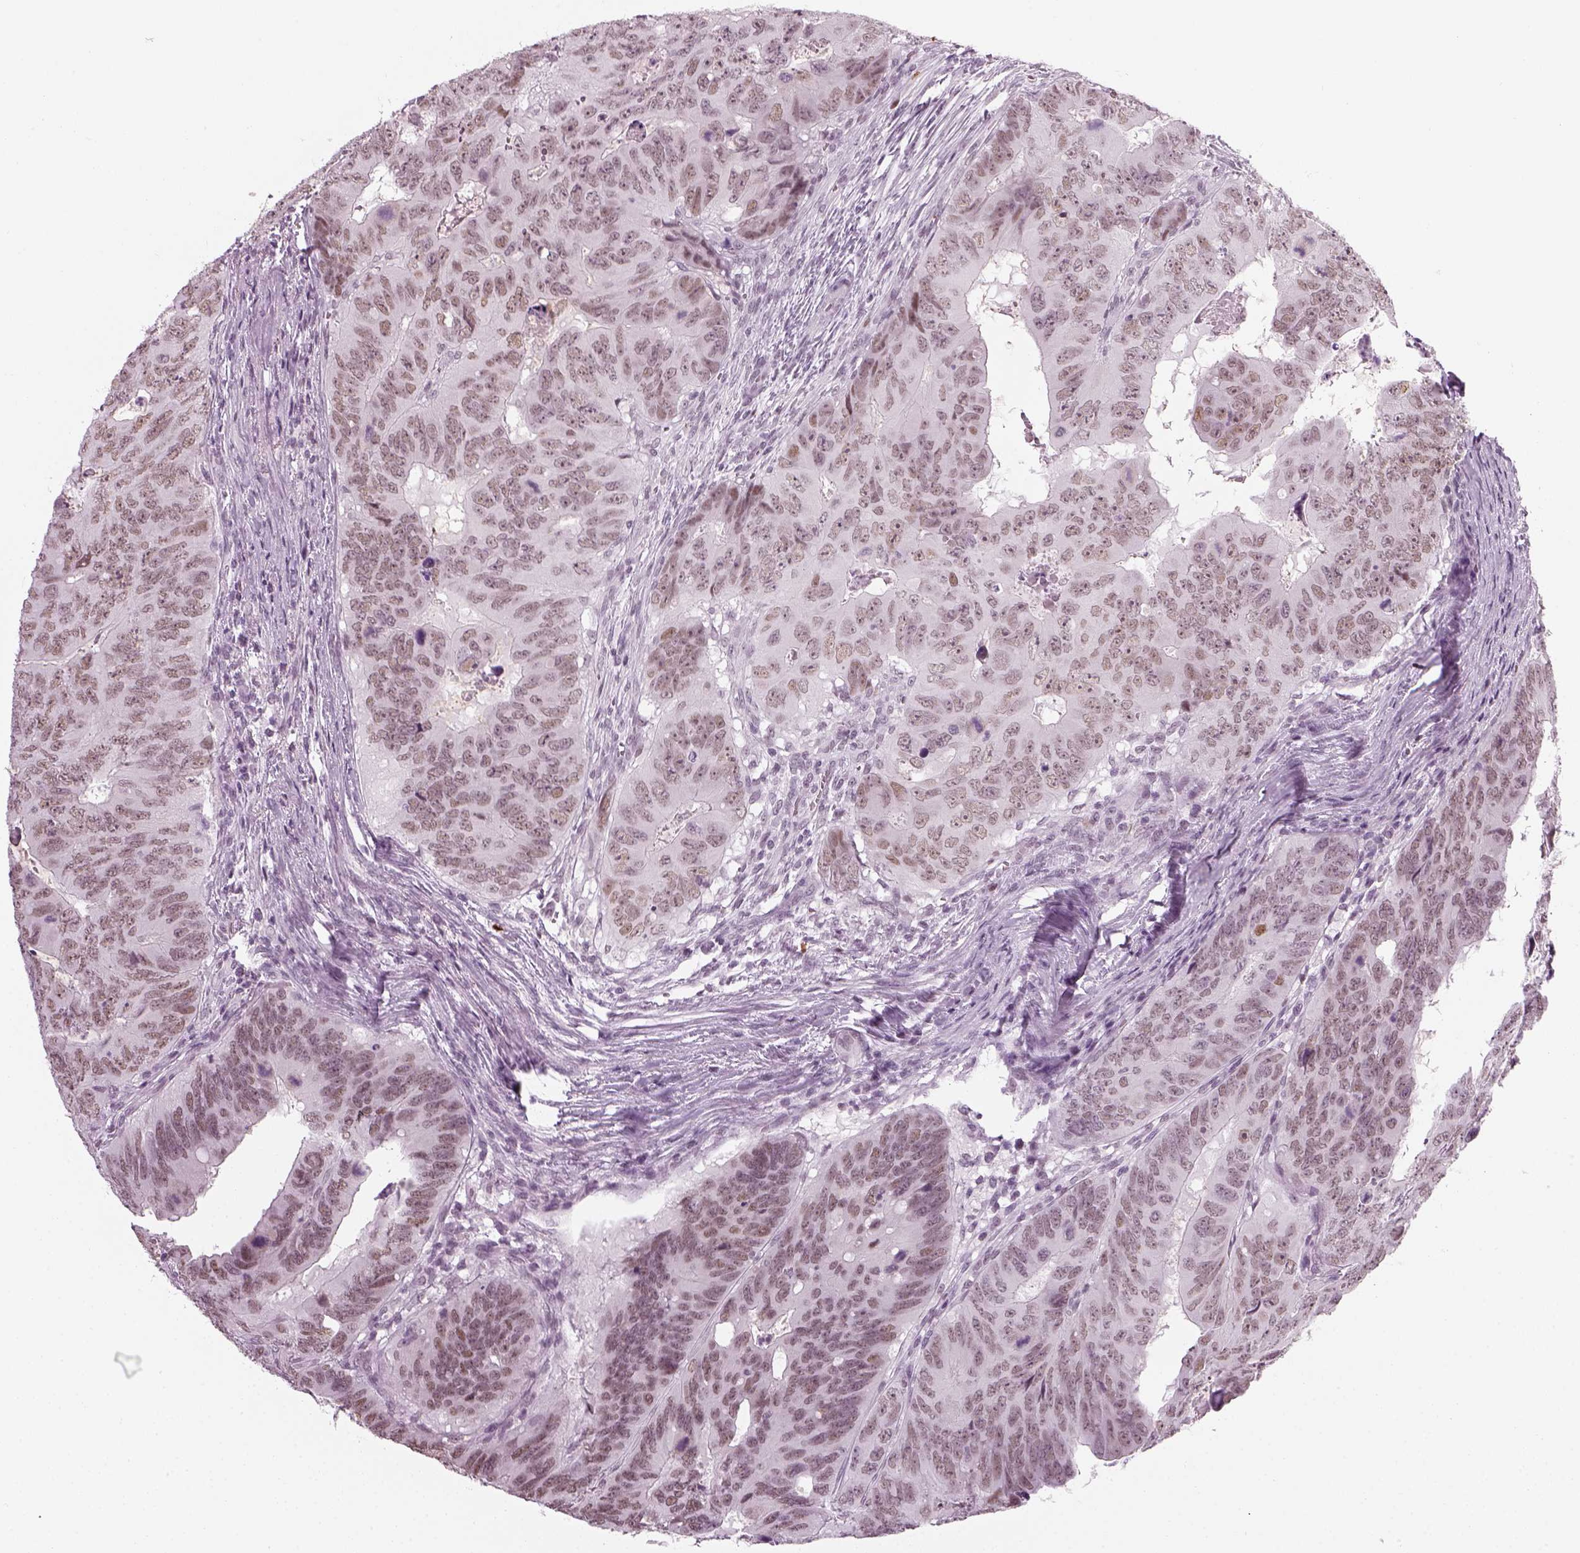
{"staining": {"intensity": "weak", "quantity": "<25%", "location": "nuclear"}, "tissue": "colorectal cancer", "cell_type": "Tumor cells", "image_type": "cancer", "snomed": [{"axis": "morphology", "description": "Adenocarcinoma, NOS"}, {"axis": "topography", "description": "Colon"}], "caption": "The immunohistochemistry photomicrograph has no significant expression in tumor cells of colorectal cancer (adenocarcinoma) tissue.", "gene": "KCNG2", "patient": {"sex": "male", "age": 79}}